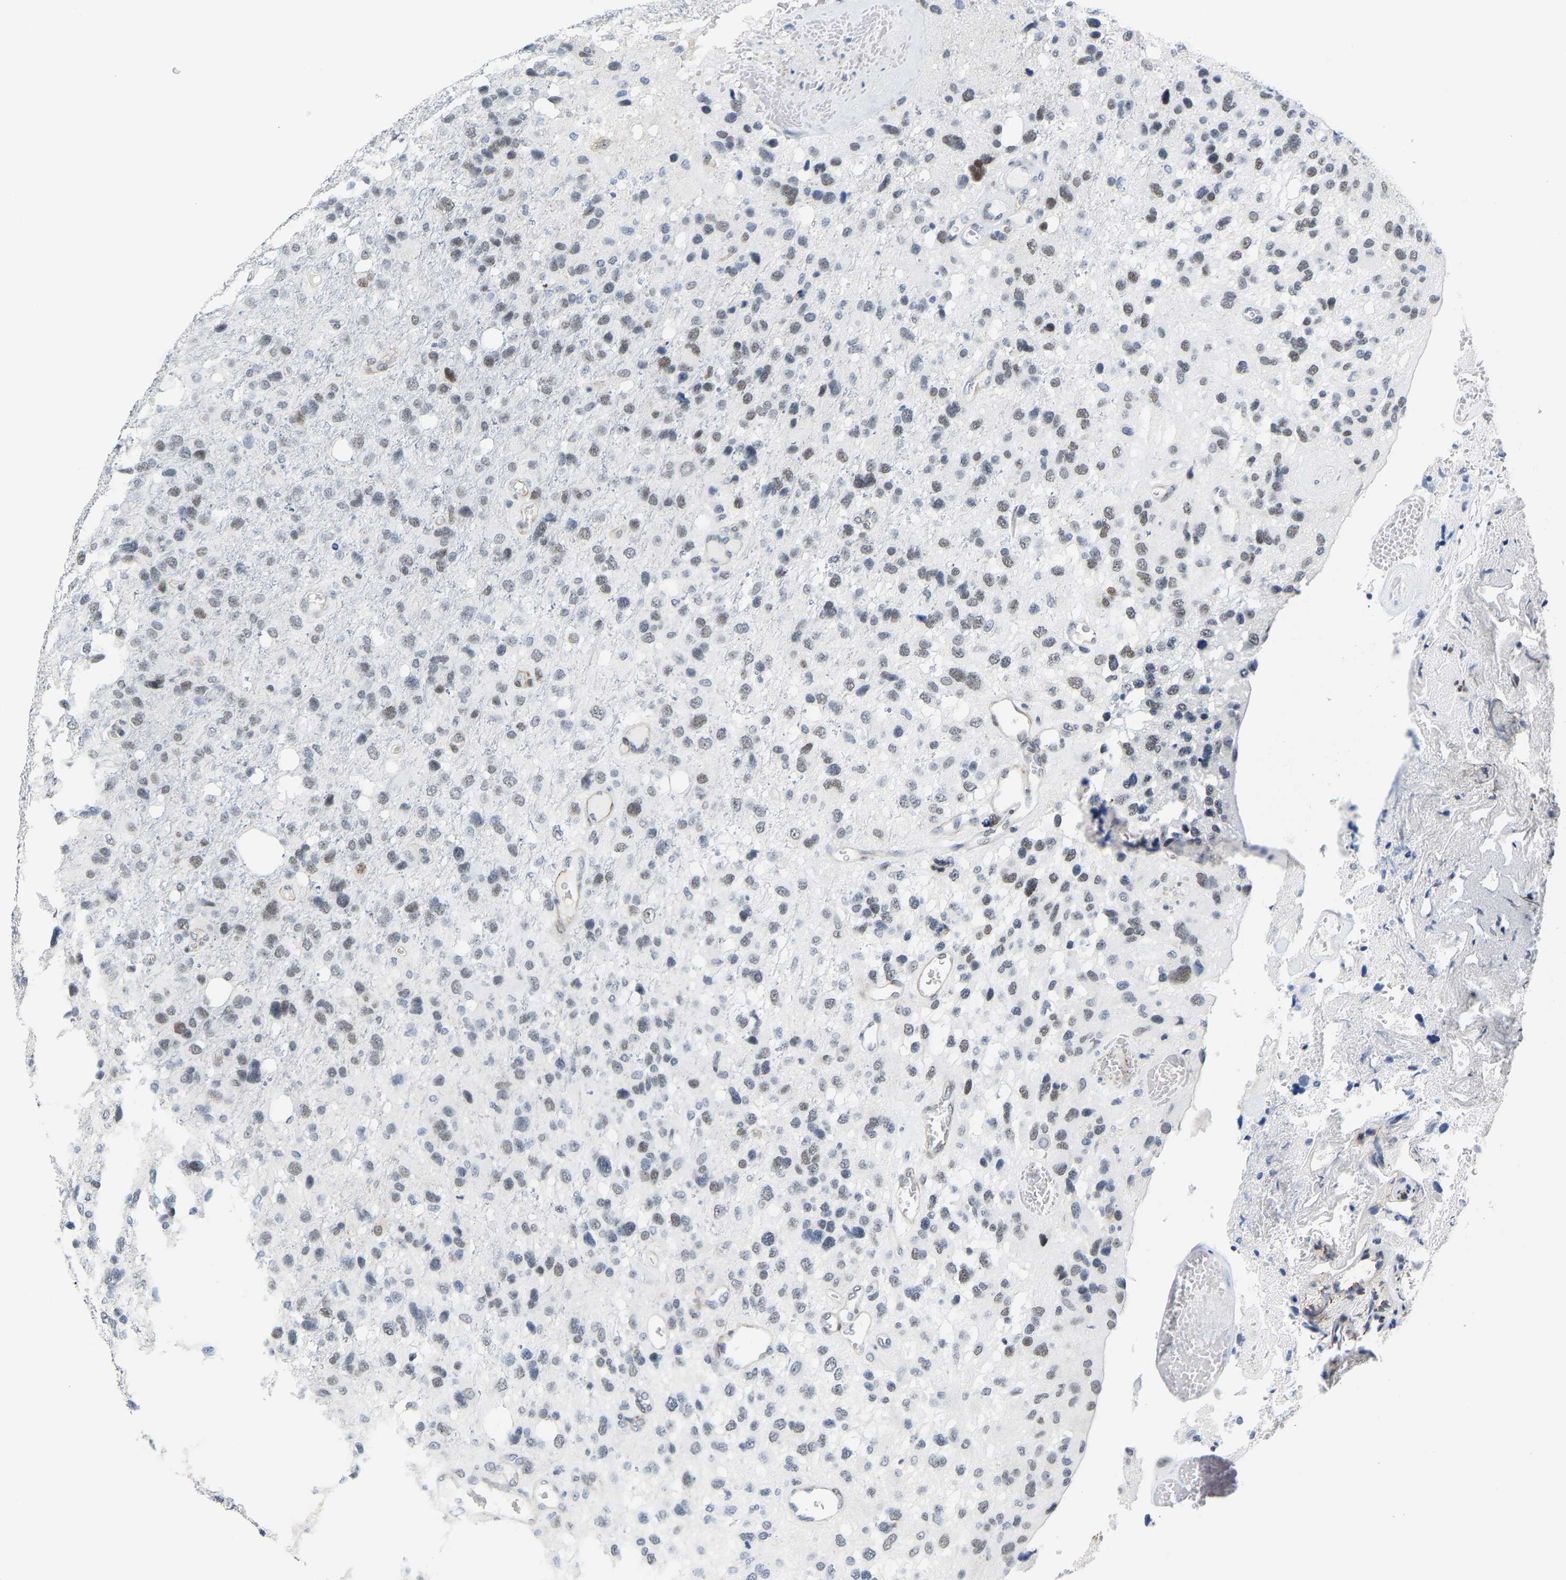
{"staining": {"intensity": "strong", "quantity": "<25%", "location": "nuclear"}, "tissue": "glioma", "cell_type": "Tumor cells", "image_type": "cancer", "snomed": [{"axis": "morphology", "description": "Glioma, malignant, High grade"}, {"axis": "topography", "description": "Brain"}], "caption": "A medium amount of strong nuclear staining is seen in about <25% of tumor cells in glioma tissue.", "gene": "FAM180A", "patient": {"sex": "female", "age": 58}}